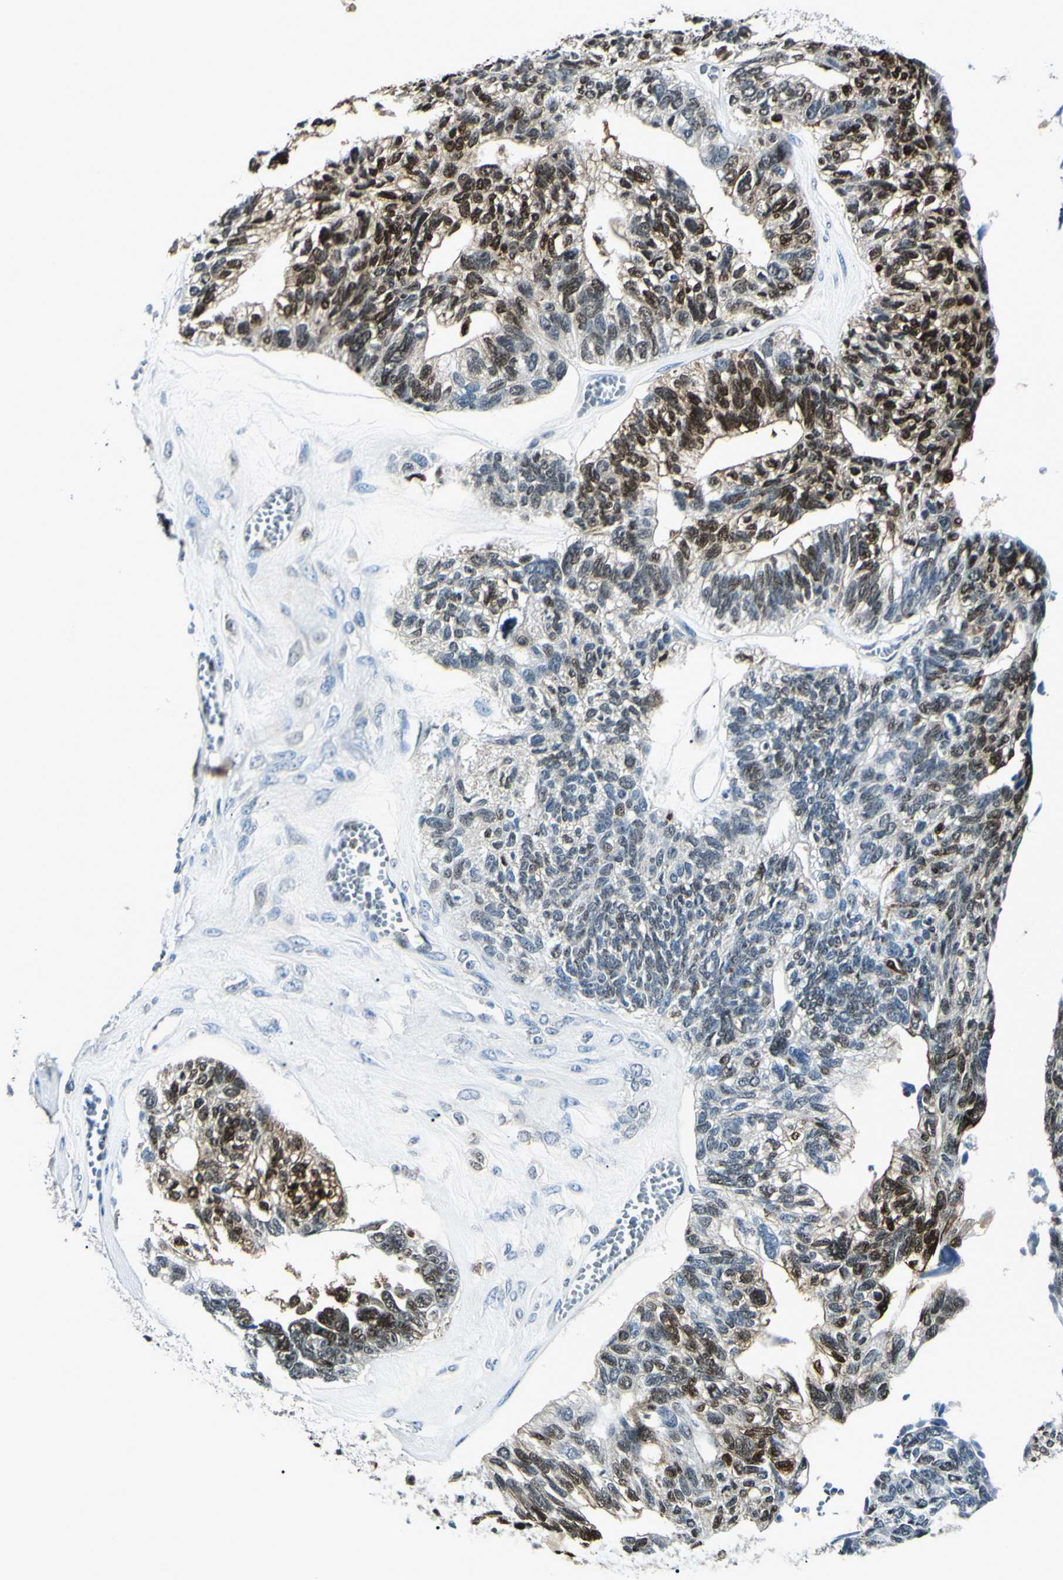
{"staining": {"intensity": "strong", "quantity": "25%-75%", "location": "cytoplasmic/membranous,nuclear"}, "tissue": "ovarian cancer", "cell_type": "Tumor cells", "image_type": "cancer", "snomed": [{"axis": "morphology", "description": "Cystadenocarcinoma, serous, NOS"}, {"axis": "topography", "description": "Ovary"}], "caption": "A high amount of strong cytoplasmic/membranous and nuclear positivity is appreciated in about 25%-75% of tumor cells in ovarian cancer (serous cystadenocarcinoma) tissue. The staining was performed using DAB, with brown indicating positive protein expression. Nuclei are stained blue with hematoxylin.", "gene": "PGK1", "patient": {"sex": "female", "age": 79}}